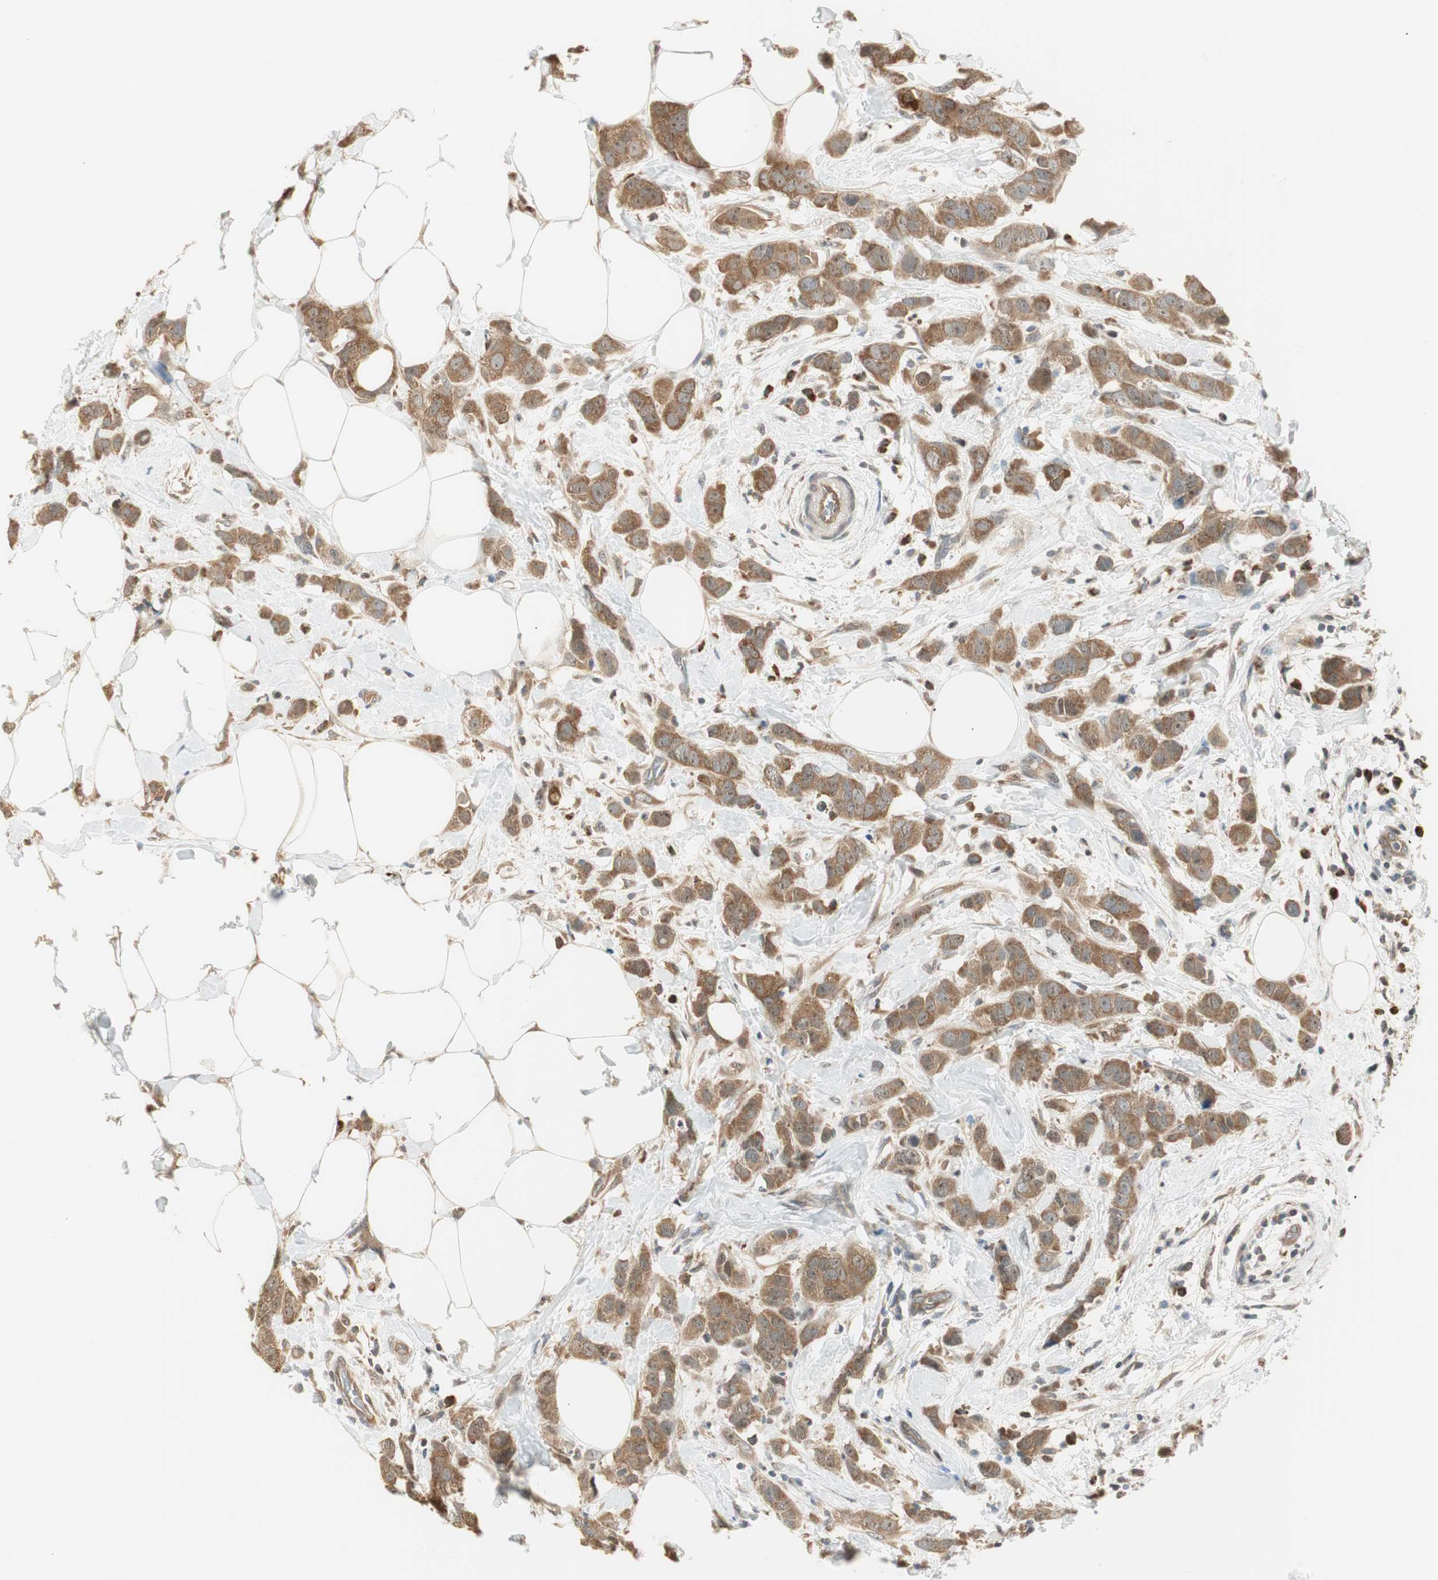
{"staining": {"intensity": "weak", "quantity": ">75%", "location": "cytoplasmic/membranous"}, "tissue": "breast cancer", "cell_type": "Tumor cells", "image_type": "cancer", "snomed": [{"axis": "morphology", "description": "Normal tissue, NOS"}, {"axis": "morphology", "description": "Duct carcinoma"}, {"axis": "topography", "description": "Breast"}], "caption": "IHC histopathology image of human breast cancer (invasive ductal carcinoma) stained for a protein (brown), which demonstrates low levels of weak cytoplasmic/membranous expression in approximately >75% of tumor cells.", "gene": "IPO5", "patient": {"sex": "female", "age": 50}}